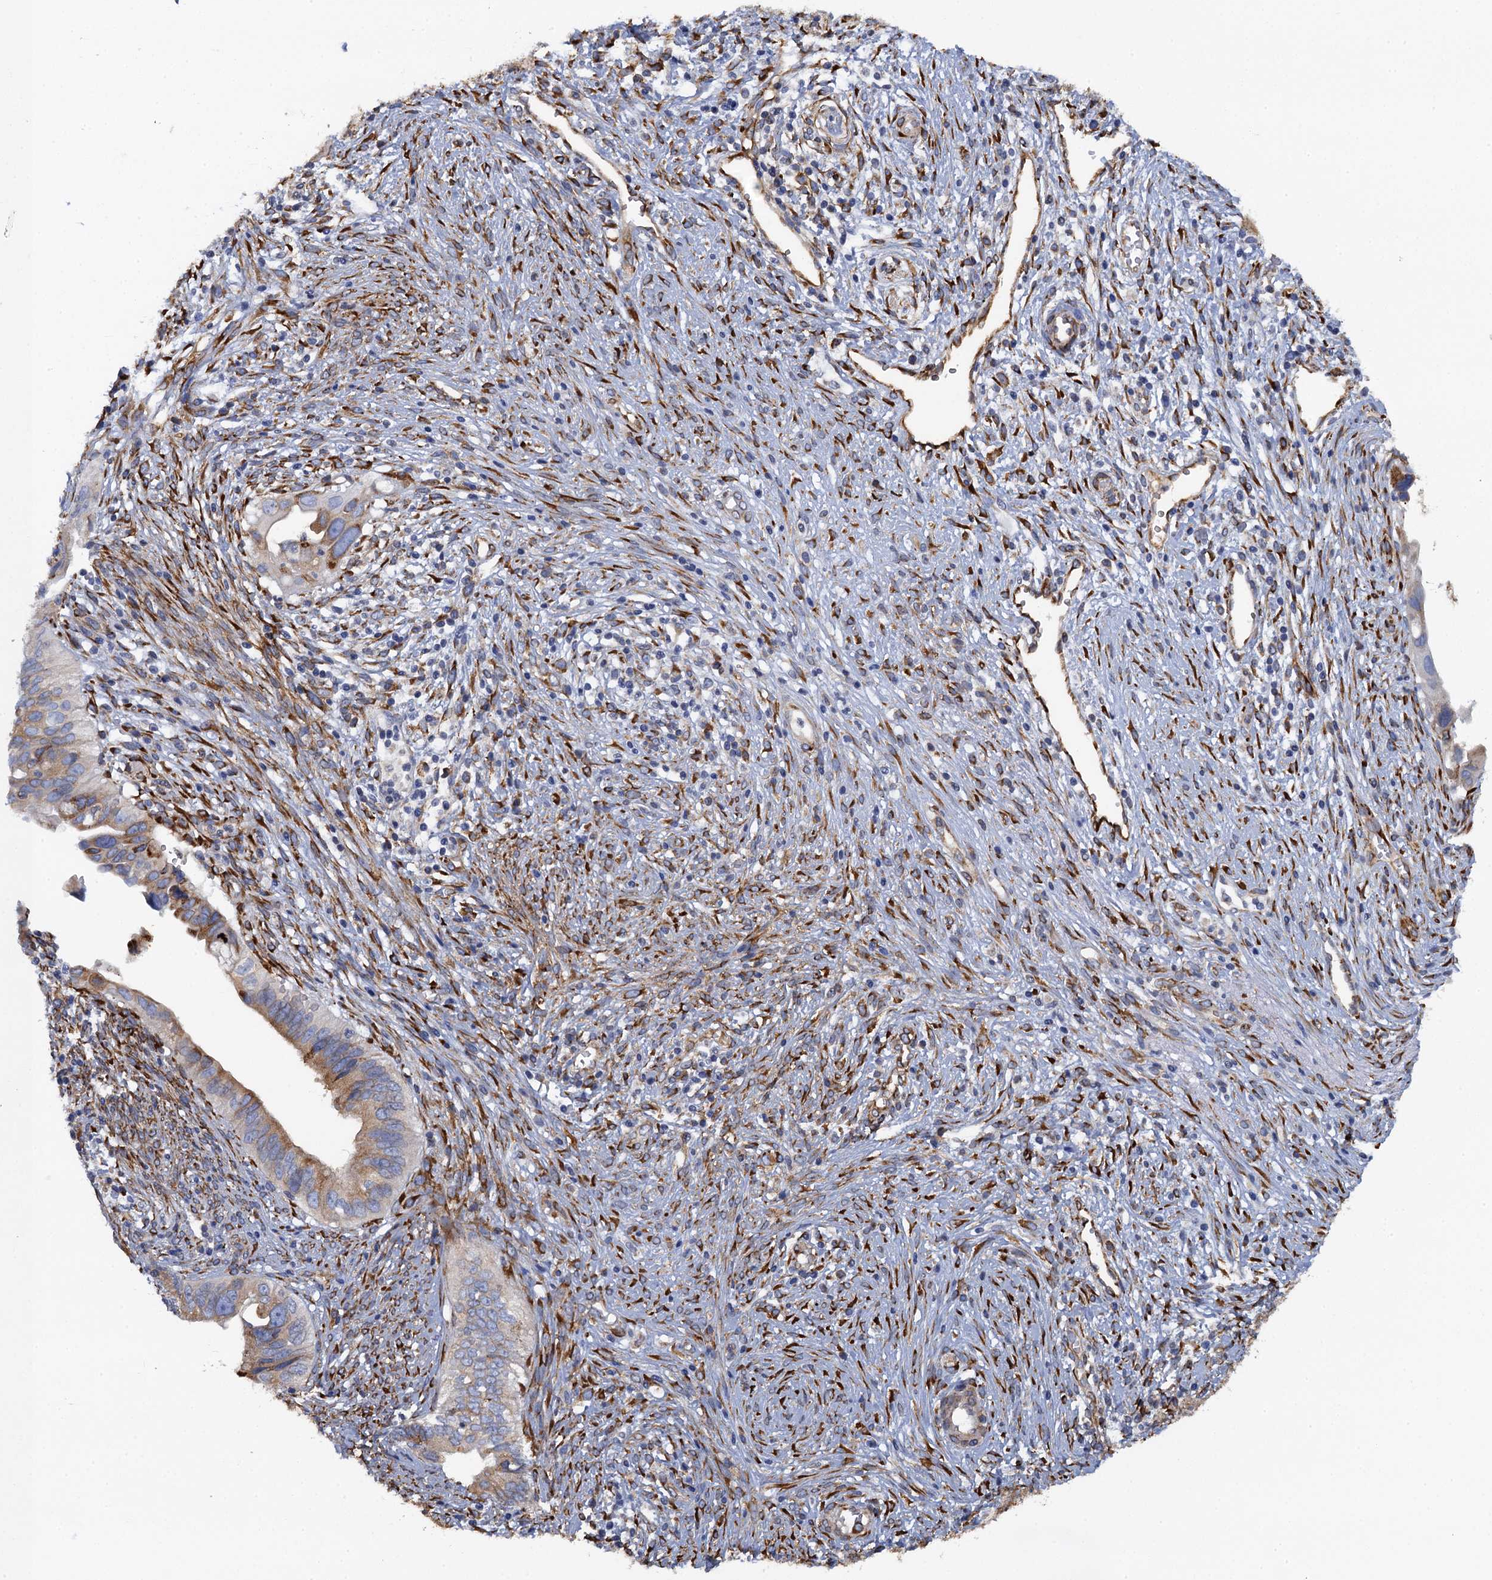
{"staining": {"intensity": "moderate", "quantity": ">75%", "location": "cytoplasmic/membranous"}, "tissue": "cervical cancer", "cell_type": "Tumor cells", "image_type": "cancer", "snomed": [{"axis": "morphology", "description": "Adenocarcinoma, NOS"}, {"axis": "topography", "description": "Cervix"}], "caption": "This image reveals immunohistochemistry (IHC) staining of cervical cancer, with medium moderate cytoplasmic/membranous staining in about >75% of tumor cells.", "gene": "POGLUT3", "patient": {"sex": "female", "age": 42}}